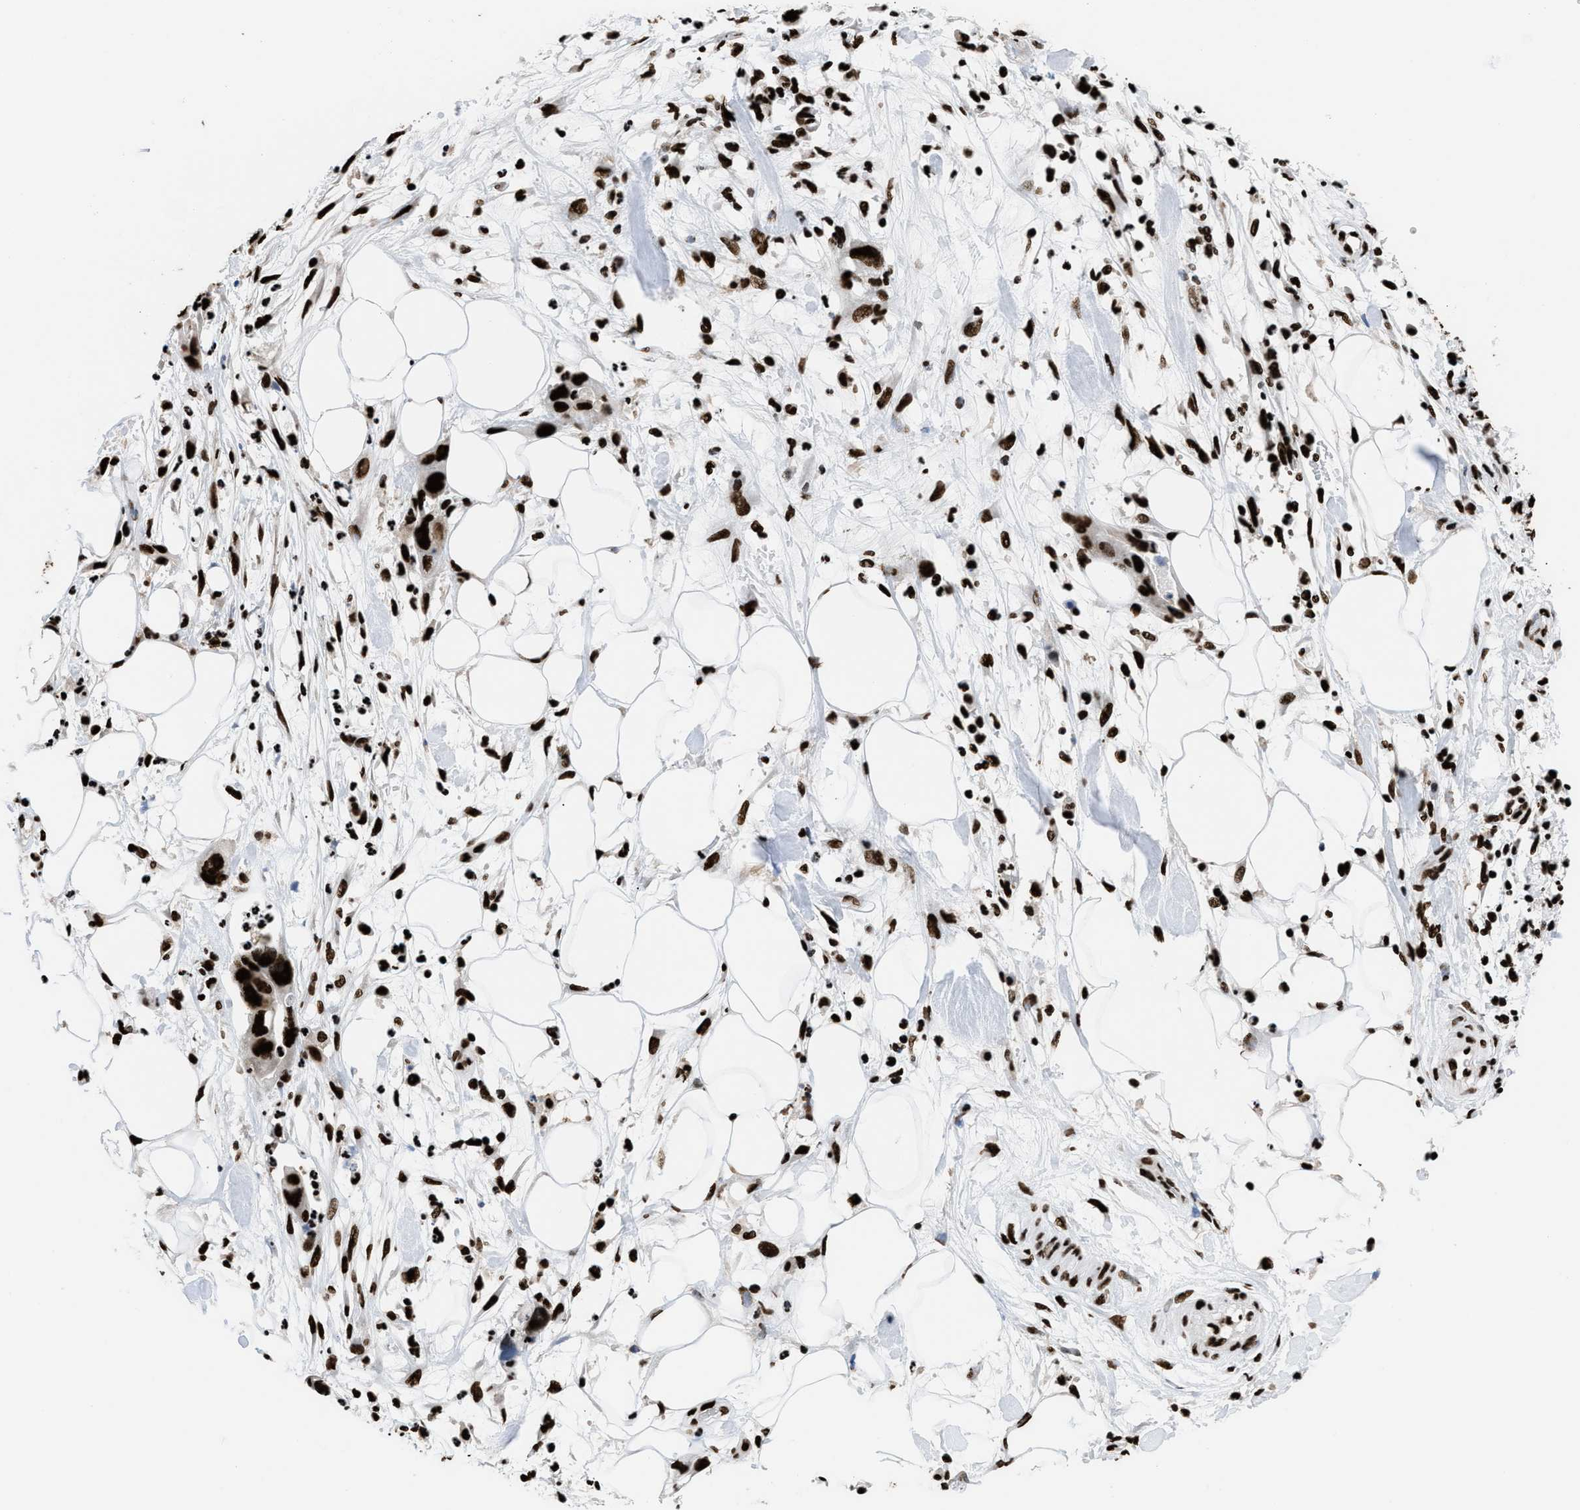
{"staining": {"intensity": "strong", "quantity": ">75%", "location": "nuclear"}, "tissue": "pancreatic cancer", "cell_type": "Tumor cells", "image_type": "cancer", "snomed": [{"axis": "morphology", "description": "Adenocarcinoma, NOS"}, {"axis": "topography", "description": "Pancreas"}], "caption": "DAB immunohistochemical staining of human pancreatic cancer displays strong nuclear protein expression in approximately >75% of tumor cells.", "gene": "HNRNPM", "patient": {"sex": "female", "age": 71}}